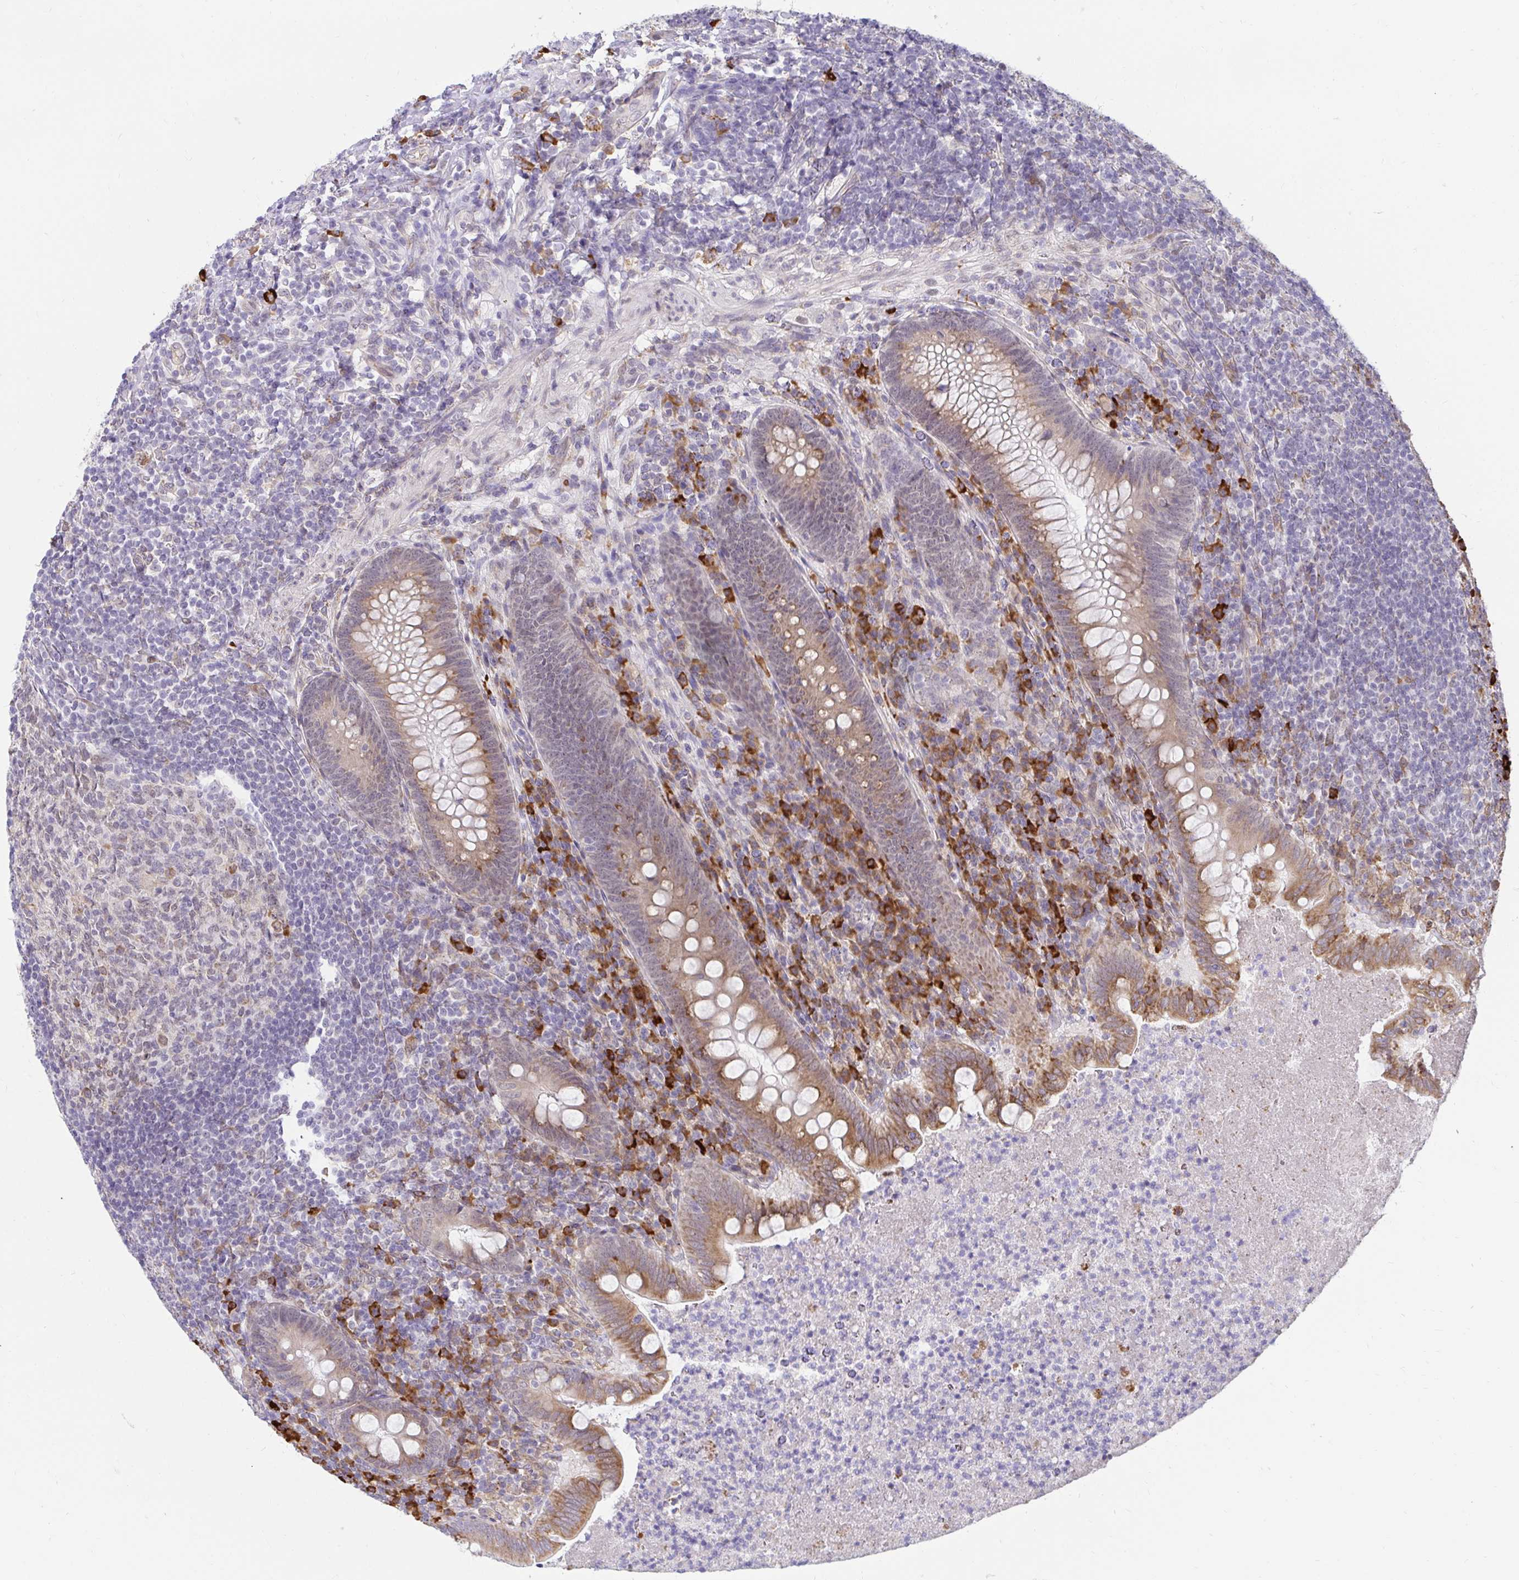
{"staining": {"intensity": "moderate", "quantity": ">75%", "location": "cytoplasmic/membranous"}, "tissue": "appendix", "cell_type": "Glandular cells", "image_type": "normal", "snomed": [{"axis": "morphology", "description": "Normal tissue, NOS"}, {"axis": "topography", "description": "Appendix"}], "caption": "Brown immunohistochemical staining in normal appendix reveals moderate cytoplasmic/membranous expression in about >75% of glandular cells. The protein of interest is shown in brown color, while the nuclei are stained blue.", "gene": "NAALAD2", "patient": {"sex": "male", "age": 47}}